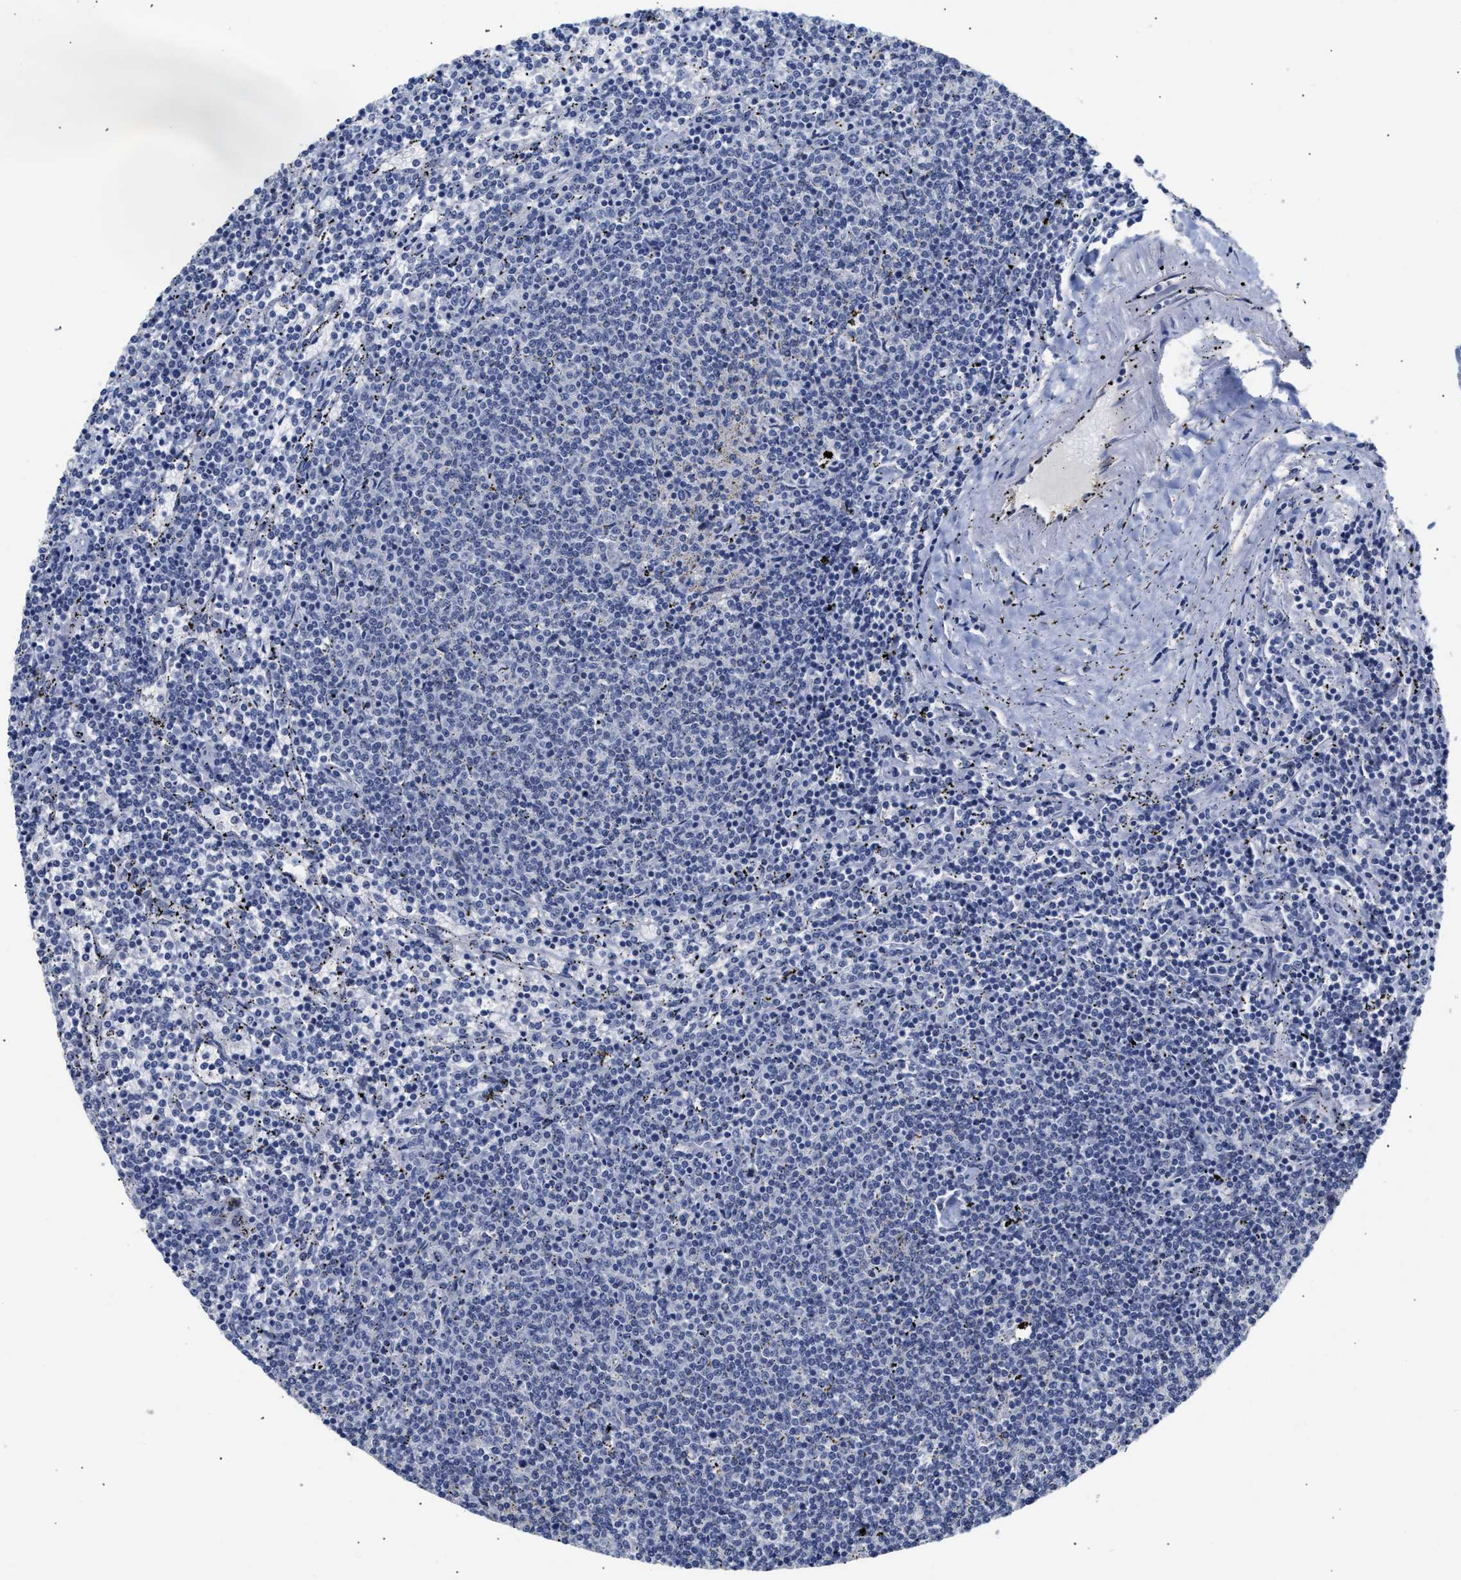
{"staining": {"intensity": "negative", "quantity": "none", "location": "none"}, "tissue": "lymphoma", "cell_type": "Tumor cells", "image_type": "cancer", "snomed": [{"axis": "morphology", "description": "Malignant lymphoma, non-Hodgkin's type, Low grade"}, {"axis": "topography", "description": "Spleen"}], "caption": "IHC image of lymphoma stained for a protein (brown), which shows no positivity in tumor cells.", "gene": "AHNAK2", "patient": {"sex": "female", "age": 50}}